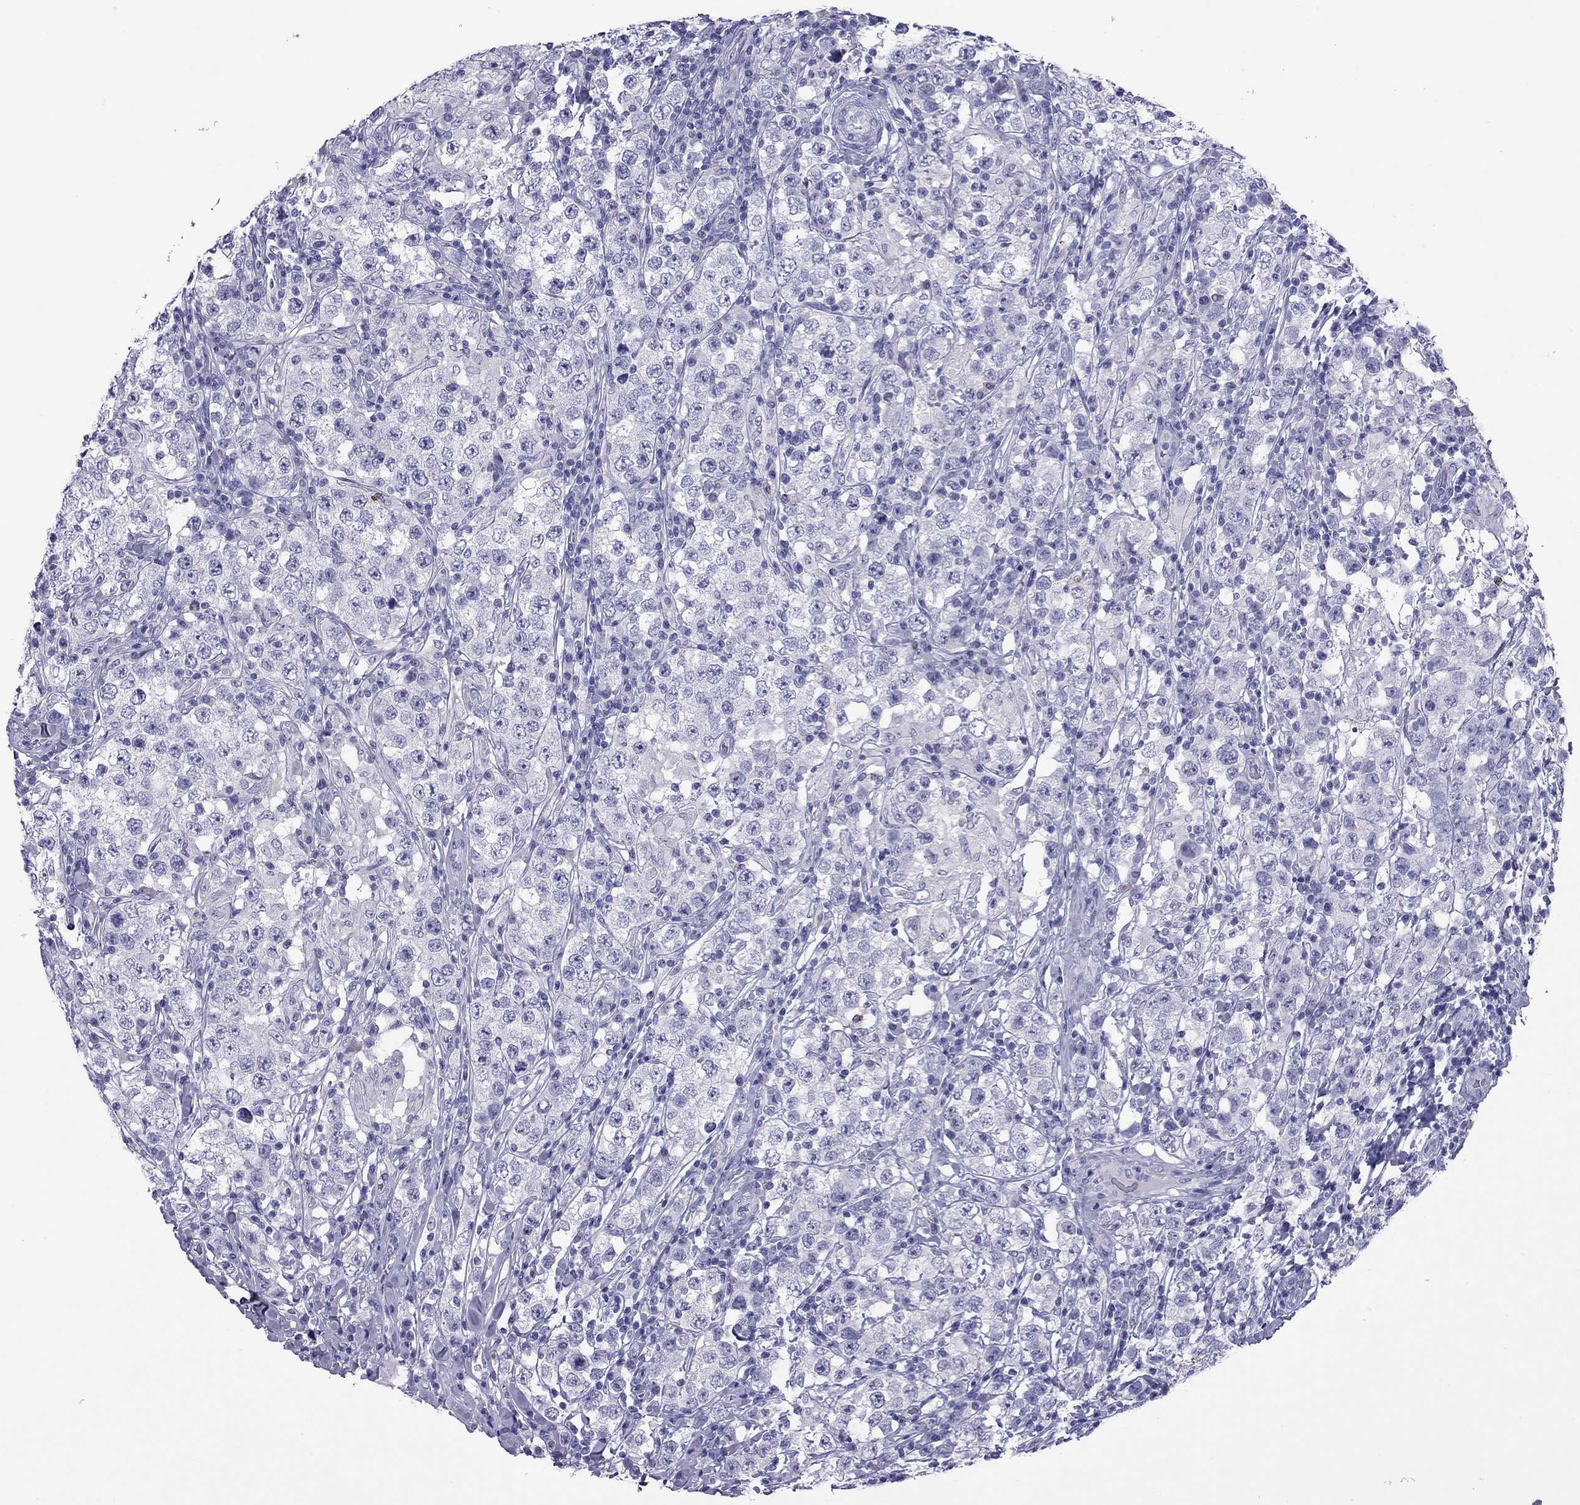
{"staining": {"intensity": "negative", "quantity": "none", "location": "none"}, "tissue": "testis cancer", "cell_type": "Tumor cells", "image_type": "cancer", "snomed": [{"axis": "morphology", "description": "Seminoma, NOS"}, {"axis": "morphology", "description": "Carcinoma, Embryonal, NOS"}, {"axis": "topography", "description": "Testis"}], "caption": "Tumor cells show no significant protein positivity in embryonal carcinoma (testis).", "gene": "ODF4", "patient": {"sex": "male", "age": 41}}